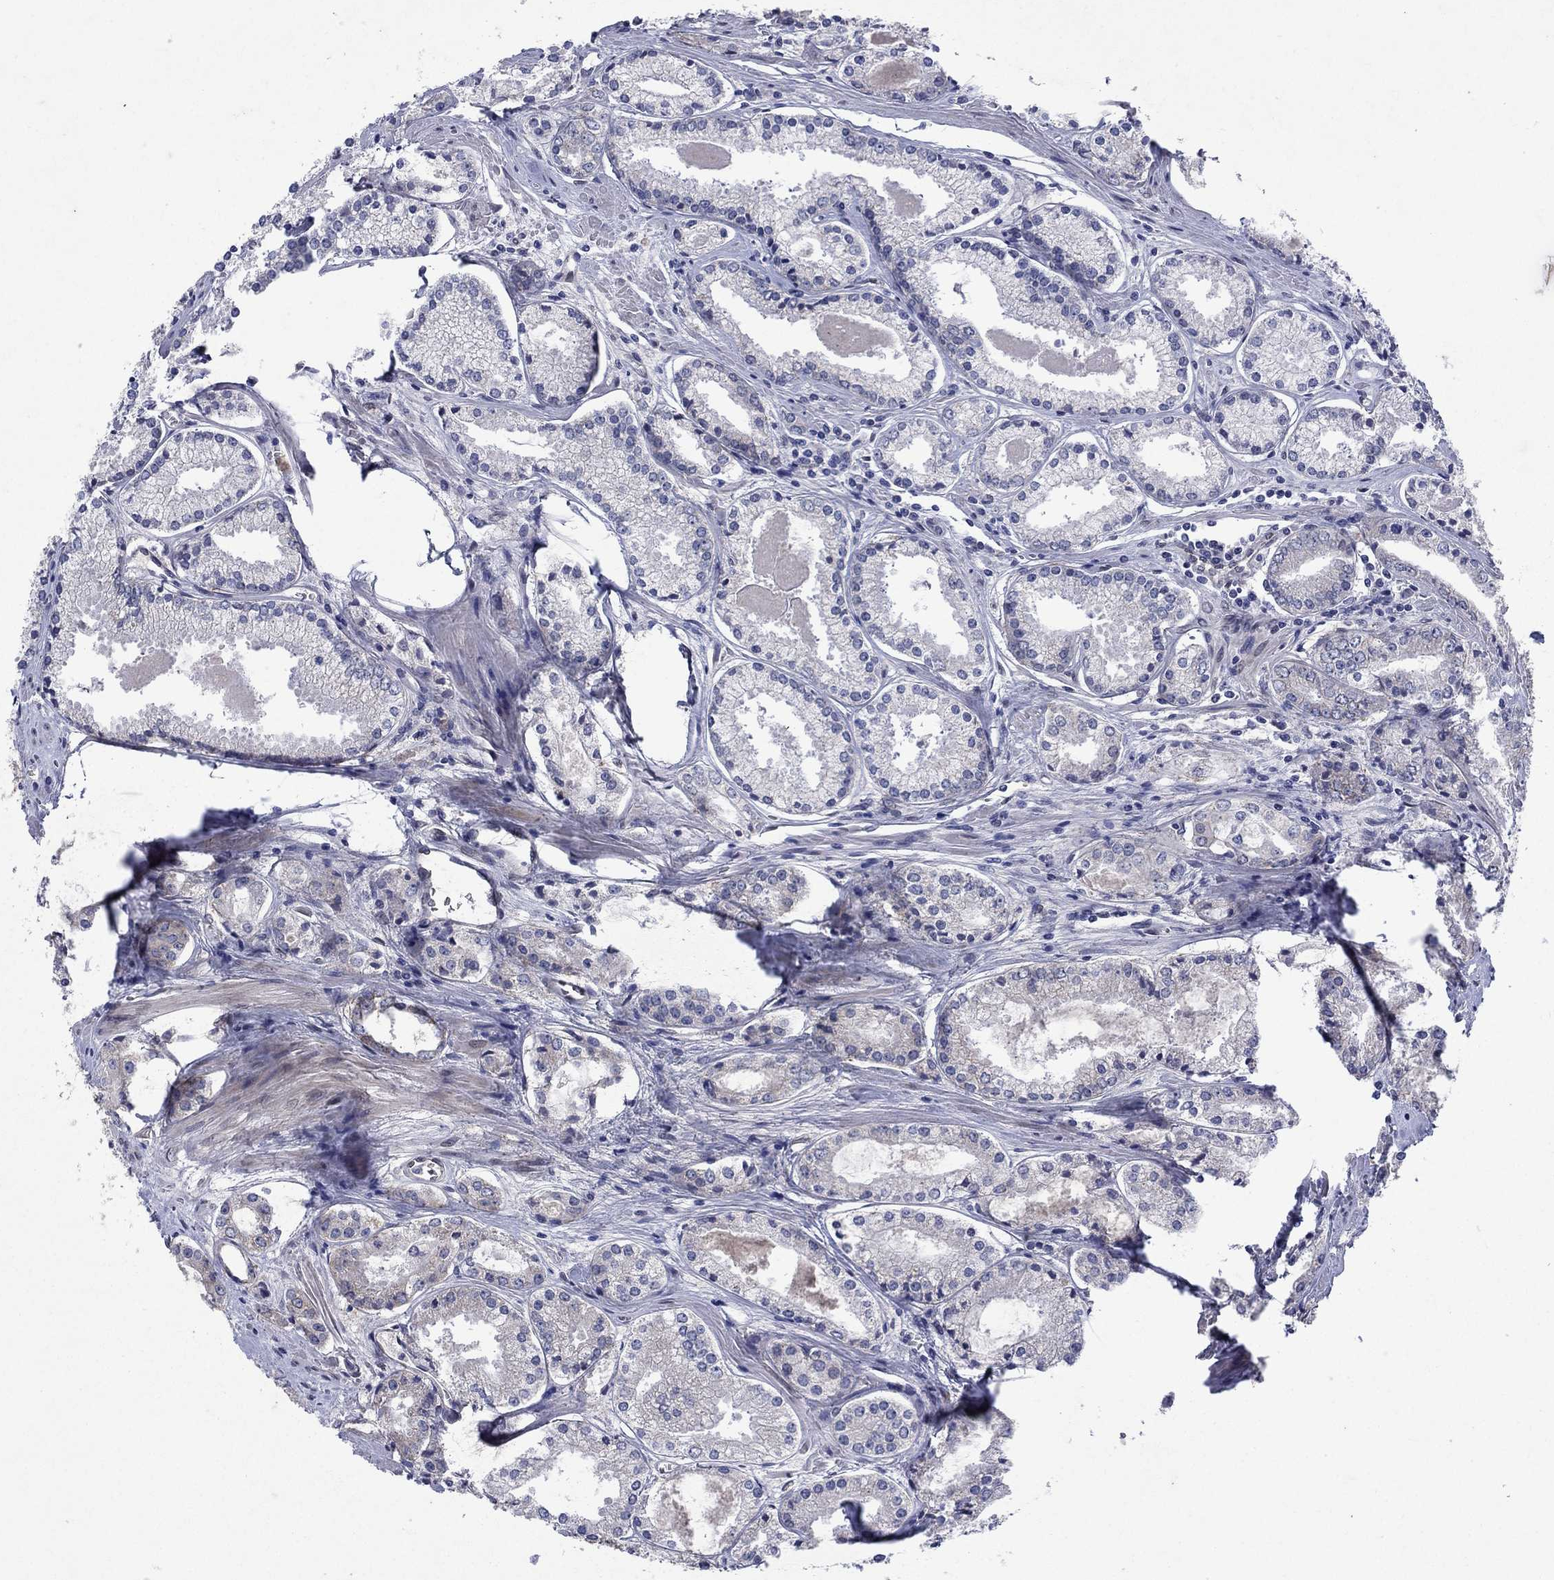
{"staining": {"intensity": "negative", "quantity": "none", "location": "none"}, "tissue": "prostate cancer", "cell_type": "Tumor cells", "image_type": "cancer", "snomed": [{"axis": "morphology", "description": "Adenocarcinoma, NOS"}, {"axis": "topography", "description": "Prostate"}], "caption": "This is an IHC micrograph of prostate cancer. There is no expression in tumor cells.", "gene": "EMC9", "patient": {"sex": "male", "age": 72}}